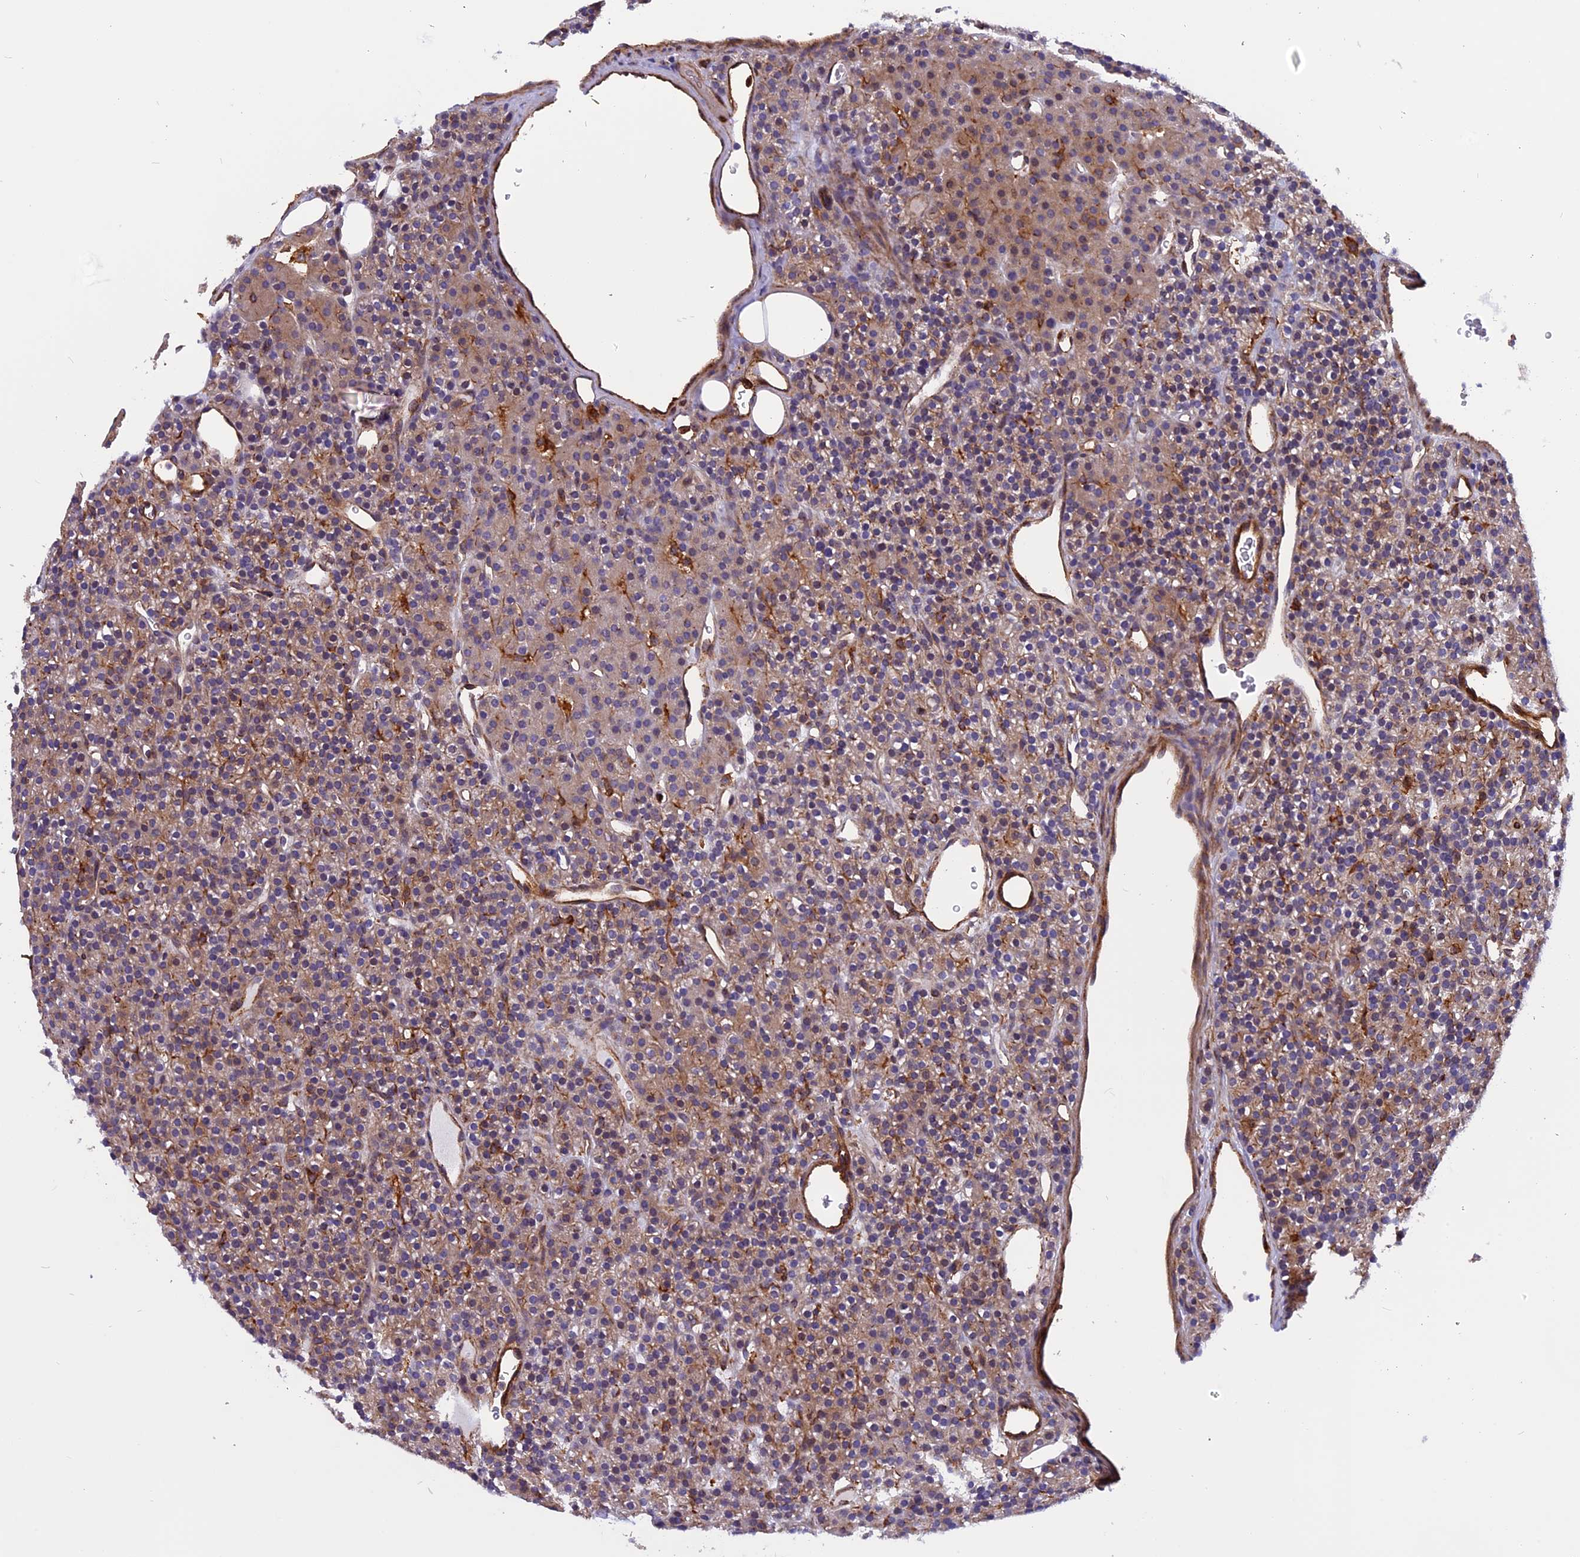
{"staining": {"intensity": "moderate", "quantity": "<25%", "location": "cytoplasmic/membranous"}, "tissue": "parathyroid gland", "cell_type": "Glandular cells", "image_type": "normal", "snomed": [{"axis": "morphology", "description": "Normal tissue, NOS"}, {"axis": "morphology", "description": "Hyperplasia, NOS"}, {"axis": "topography", "description": "Parathyroid gland"}], "caption": "Moderate cytoplasmic/membranous expression is identified in about <25% of glandular cells in normal parathyroid gland. (Brightfield microscopy of DAB IHC at high magnification).", "gene": "EHBP1L1", "patient": {"sex": "male", "age": 44}}